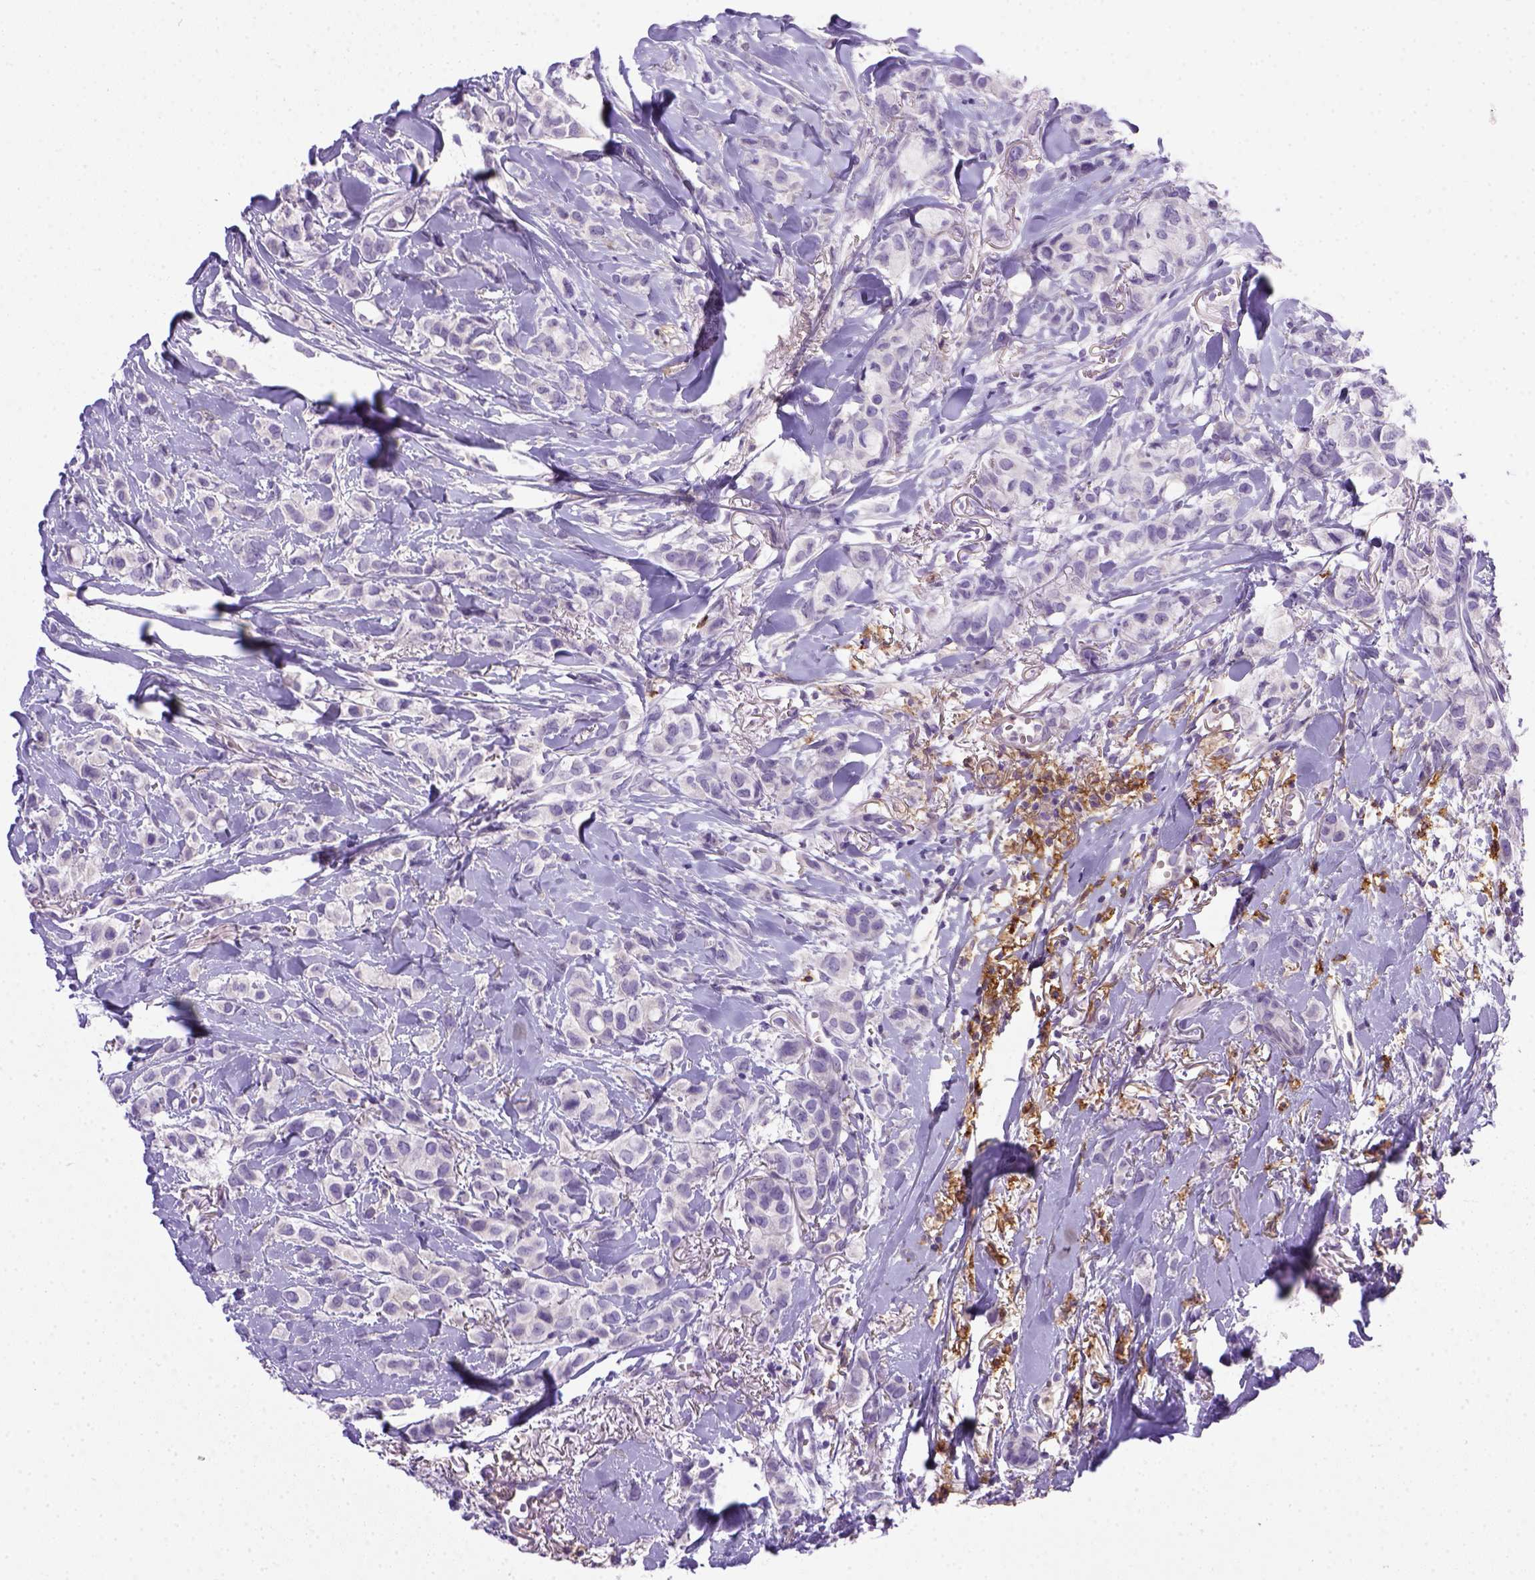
{"staining": {"intensity": "negative", "quantity": "none", "location": "none"}, "tissue": "breast cancer", "cell_type": "Tumor cells", "image_type": "cancer", "snomed": [{"axis": "morphology", "description": "Duct carcinoma"}, {"axis": "topography", "description": "Breast"}], "caption": "This is an immunohistochemistry (IHC) histopathology image of human breast cancer. There is no expression in tumor cells.", "gene": "CD14", "patient": {"sex": "female", "age": 85}}